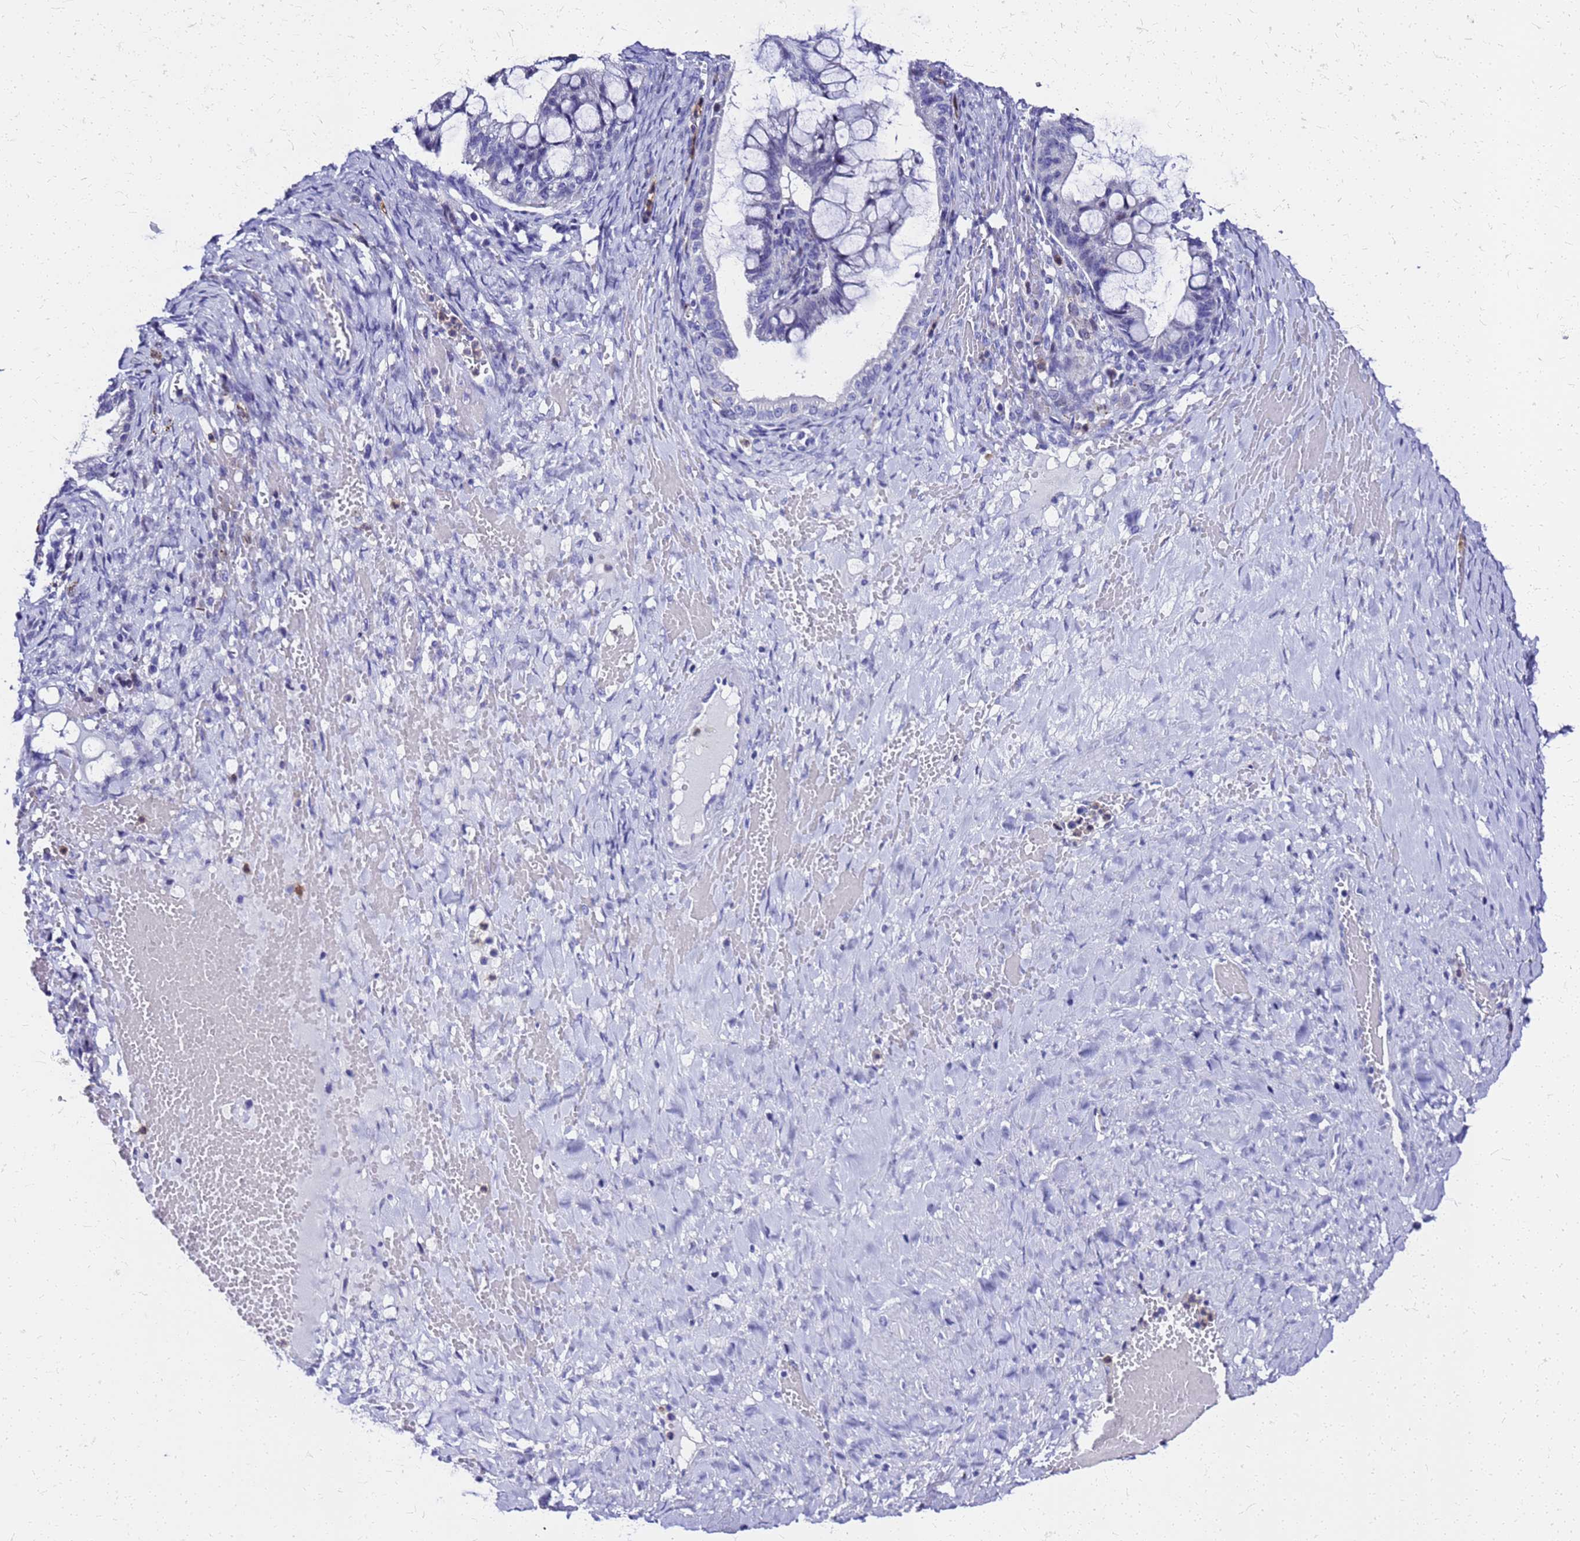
{"staining": {"intensity": "negative", "quantity": "none", "location": "none"}, "tissue": "ovarian cancer", "cell_type": "Tumor cells", "image_type": "cancer", "snomed": [{"axis": "morphology", "description": "Cystadenocarcinoma, mucinous, NOS"}, {"axis": "topography", "description": "Ovary"}], "caption": "Tumor cells show no significant positivity in ovarian cancer (mucinous cystadenocarcinoma).", "gene": "SMIM21", "patient": {"sex": "female", "age": 73}}